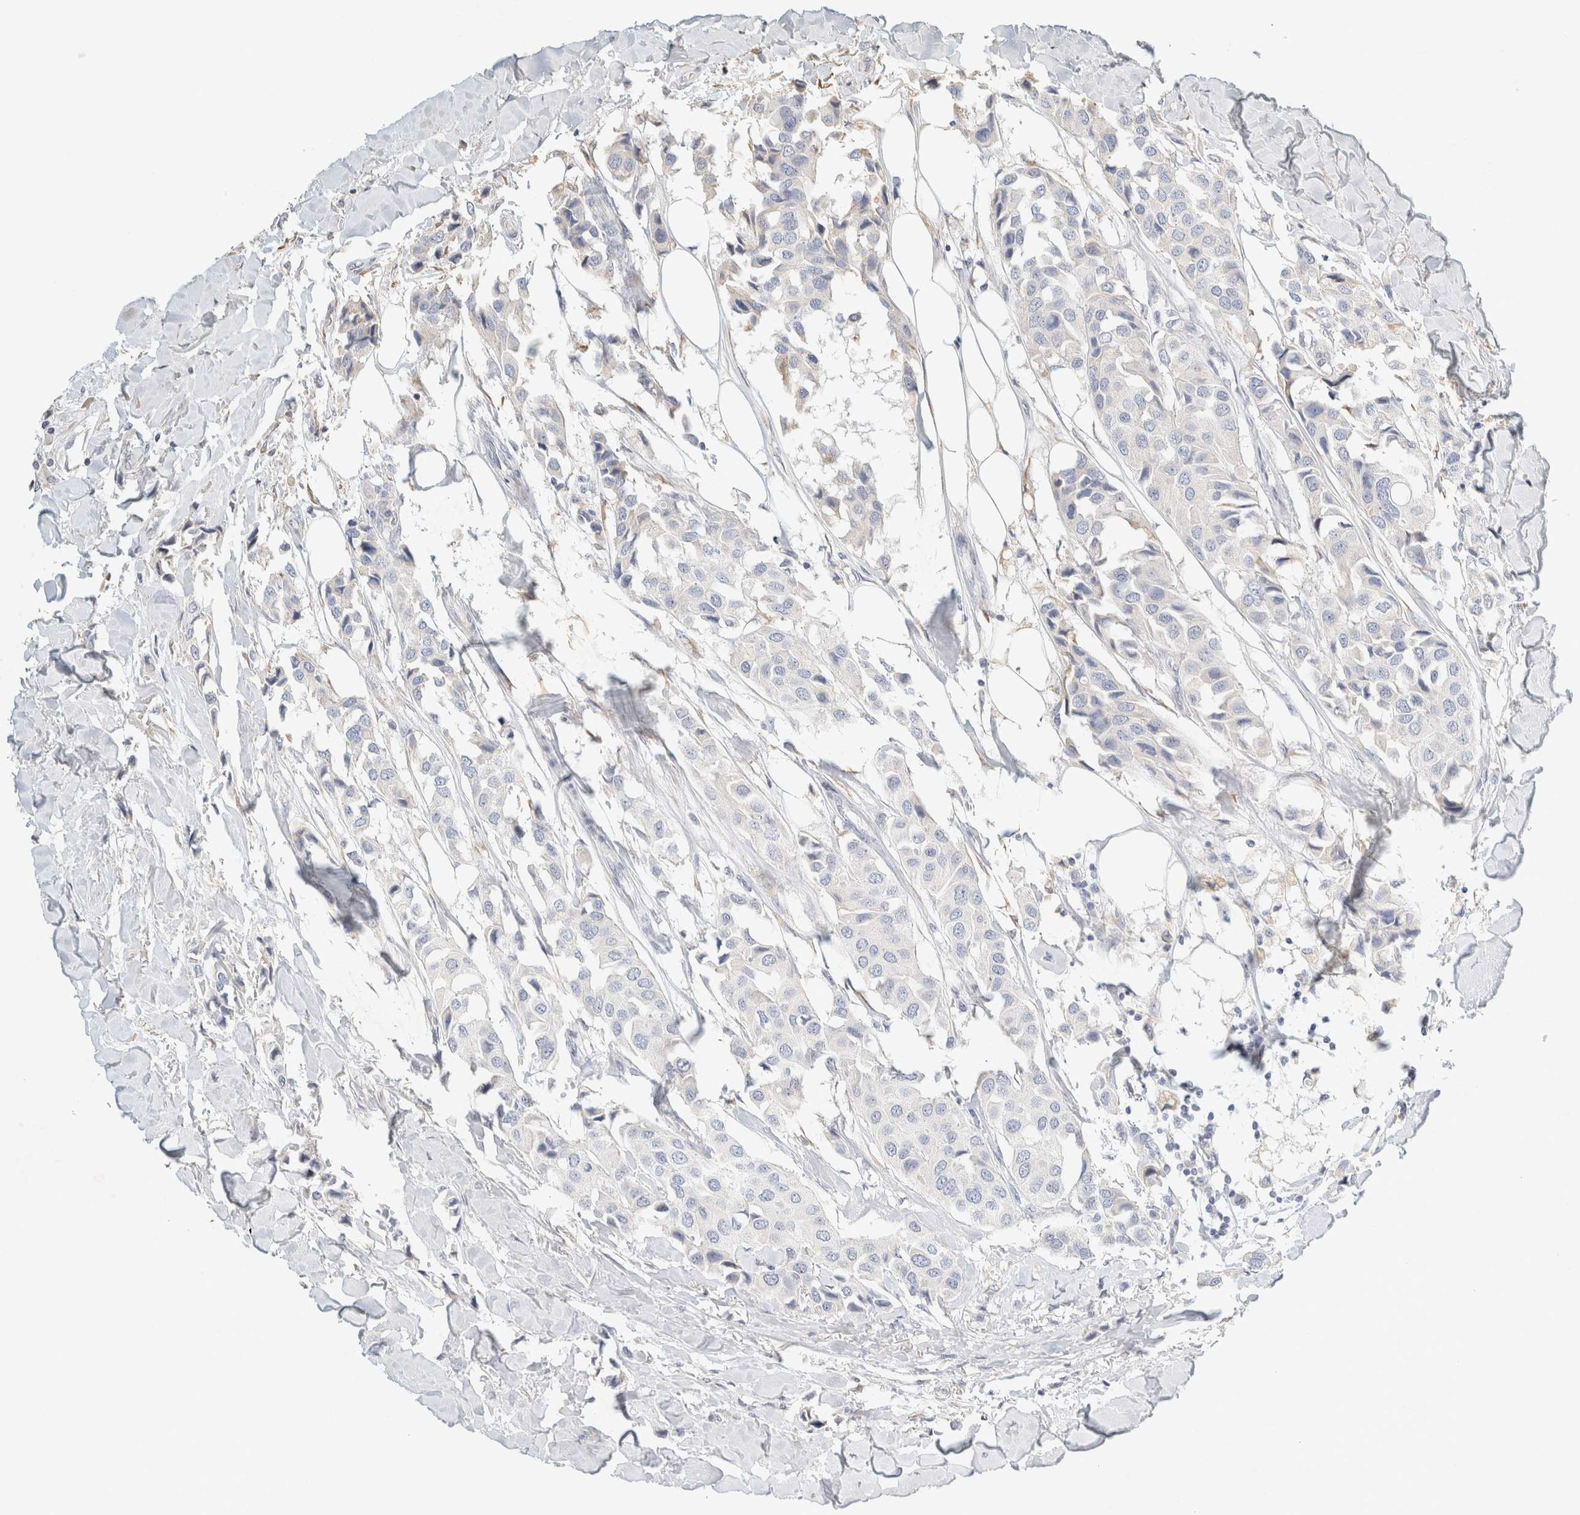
{"staining": {"intensity": "negative", "quantity": "none", "location": "none"}, "tissue": "breast cancer", "cell_type": "Tumor cells", "image_type": "cancer", "snomed": [{"axis": "morphology", "description": "Duct carcinoma"}, {"axis": "topography", "description": "Breast"}], "caption": "A histopathology image of intraductal carcinoma (breast) stained for a protein shows no brown staining in tumor cells. (Brightfield microscopy of DAB IHC at high magnification).", "gene": "NEFM", "patient": {"sex": "female", "age": 80}}